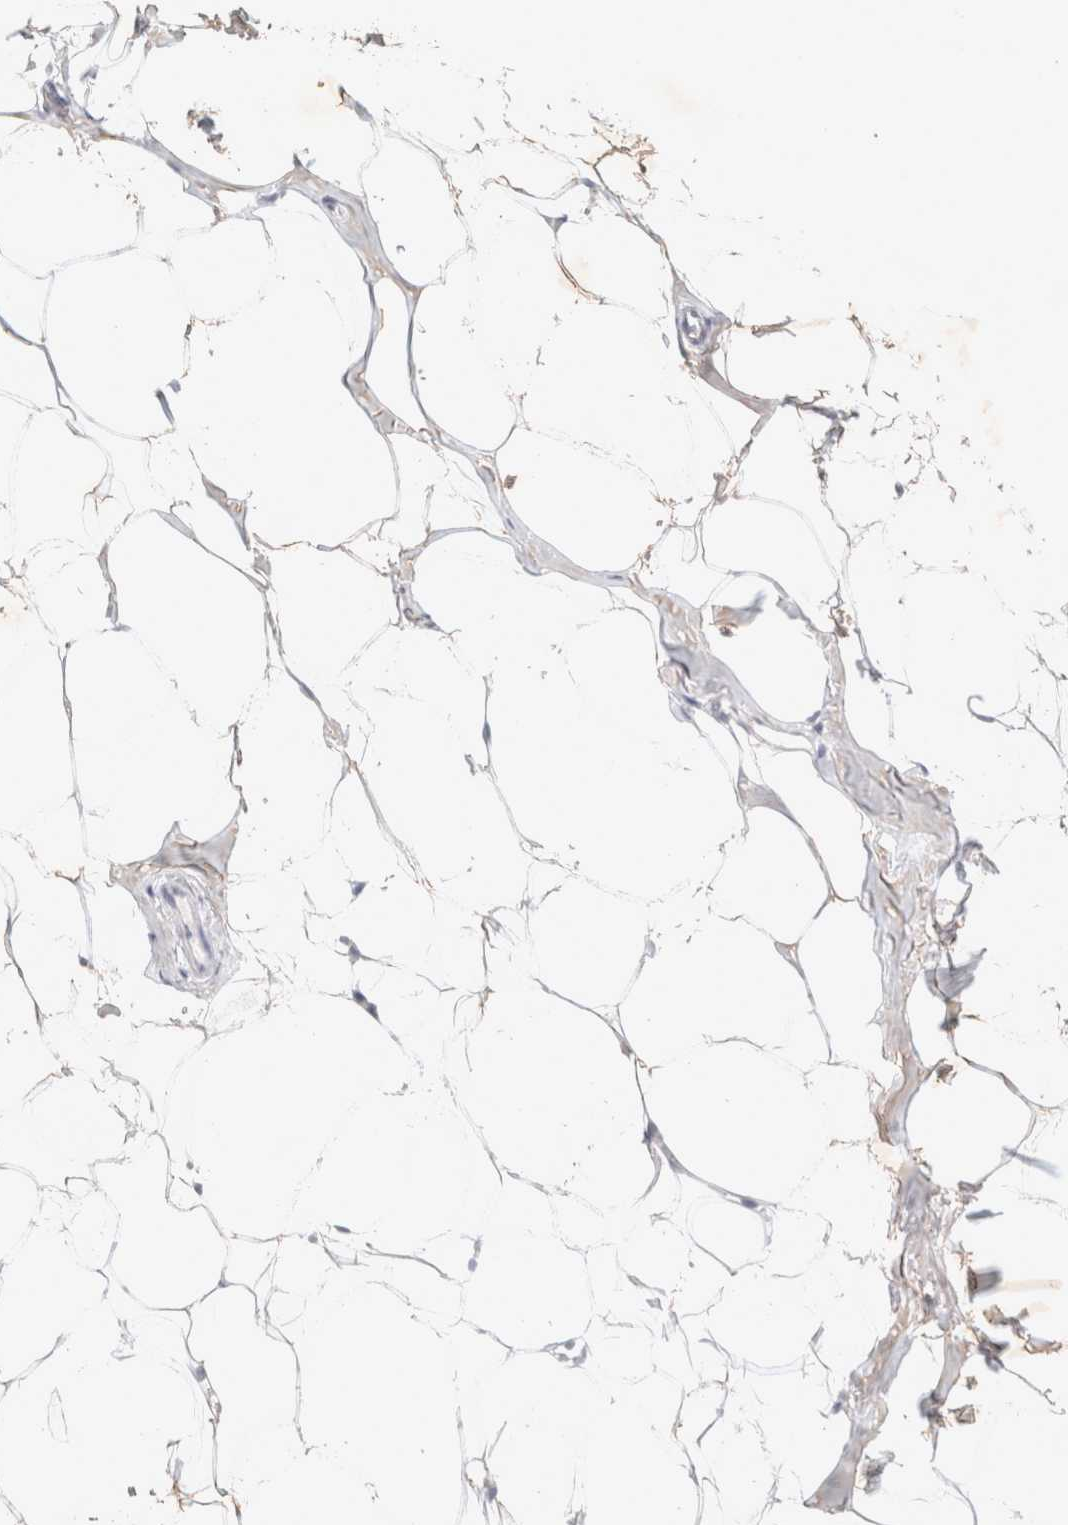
{"staining": {"intensity": "negative", "quantity": "none", "location": "none"}, "tissue": "adipose tissue", "cell_type": "Adipocytes", "image_type": "normal", "snomed": [{"axis": "morphology", "description": "Normal tissue, NOS"}, {"axis": "morphology", "description": "Fibrosis, NOS"}, {"axis": "topography", "description": "Breast"}, {"axis": "topography", "description": "Adipose tissue"}], "caption": "Adipocytes are negative for protein expression in unremarkable human adipose tissue. Brightfield microscopy of immunohistochemistry stained with DAB (3,3'-diaminobenzidine) (brown) and hematoxylin (blue), captured at high magnification.", "gene": "FBXO42", "patient": {"sex": "female", "age": 39}}